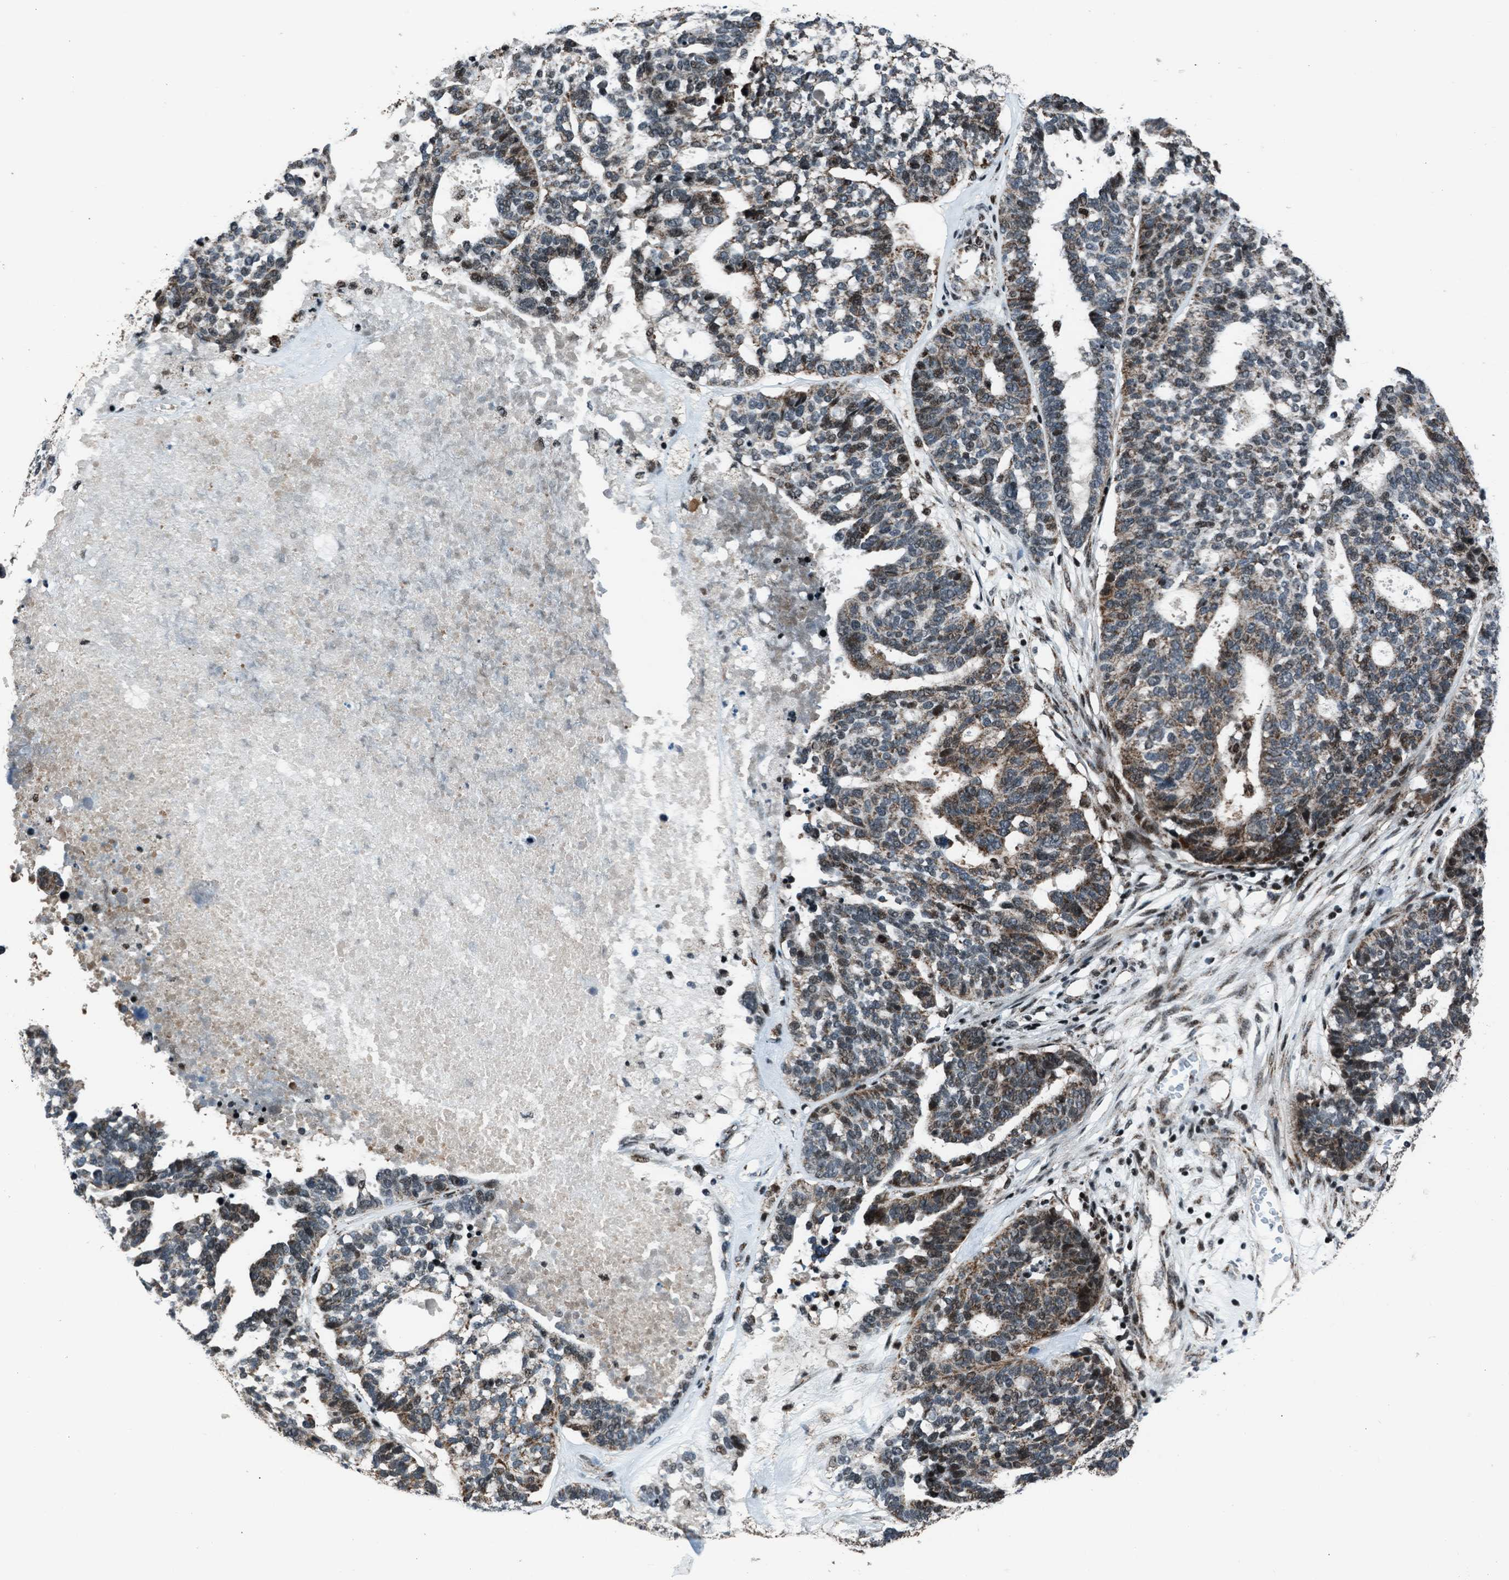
{"staining": {"intensity": "moderate", "quantity": "25%-75%", "location": "cytoplasmic/membranous"}, "tissue": "ovarian cancer", "cell_type": "Tumor cells", "image_type": "cancer", "snomed": [{"axis": "morphology", "description": "Cystadenocarcinoma, serous, NOS"}, {"axis": "topography", "description": "Ovary"}], "caption": "Human ovarian cancer stained for a protein (brown) exhibits moderate cytoplasmic/membranous positive staining in approximately 25%-75% of tumor cells.", "gene": "MORC3", "patient": {"sex": "female", "age": 59}}